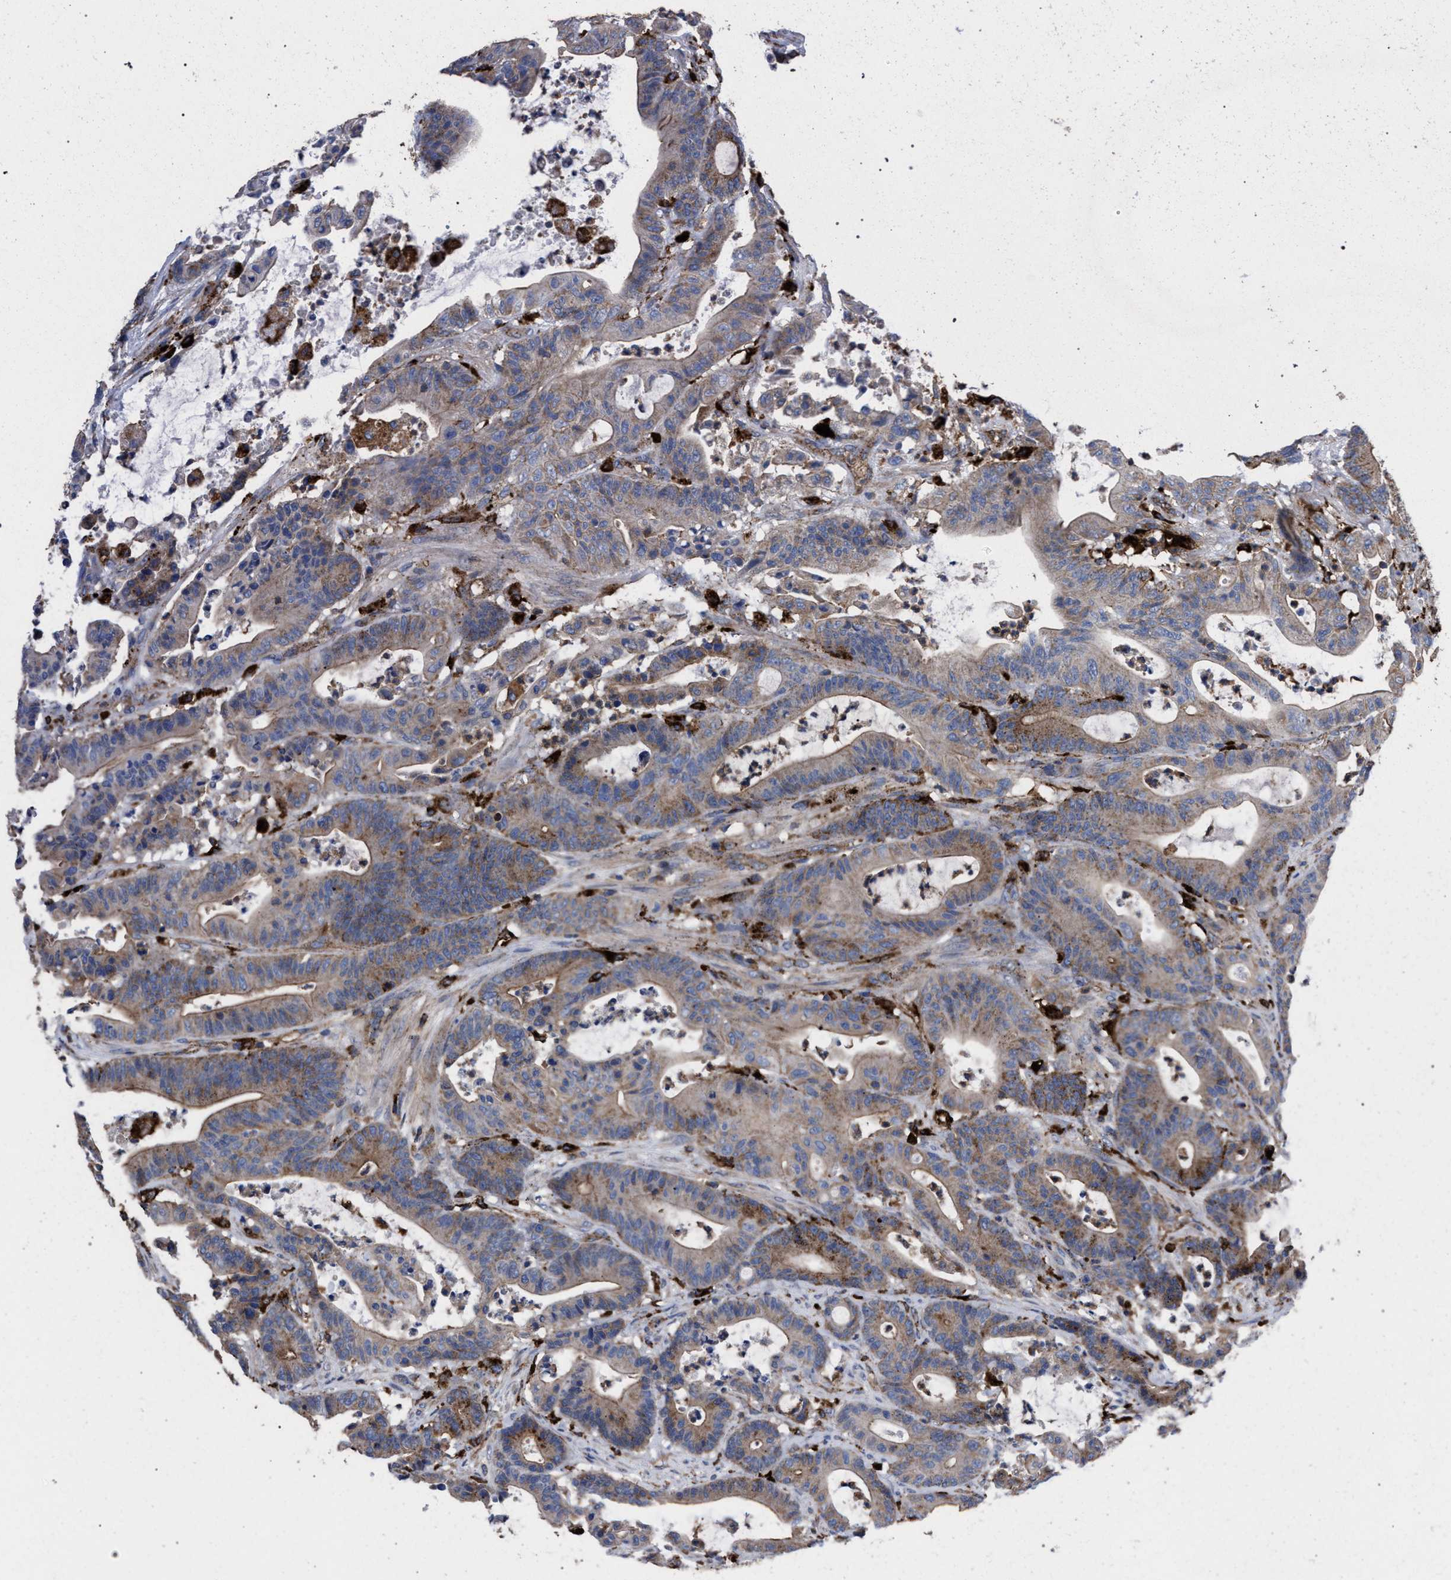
{"staining": {"intensity": "moderate", "quantity": ">75%", "location": "cytoplasmic/membranous"}, "tissue": "colorectal cancer", "cell_type": "Tumor cells", "image_type": "cancer", "snomed": [{"axis": "morphology", "description": "Adenocarcinoma, NOS"}, {"axis": "topography", "description": "Colon"}], "caption": "DAB (3,3'-diaminobenzidine) immunohistochemical staining of human colorectal adenocarcinoma shows moderate cytoplasmic/membranous protein positivity in about >75% of tumor cells.", "gene": "PPT1", "patient": {"sex": "female", "age": 84}}